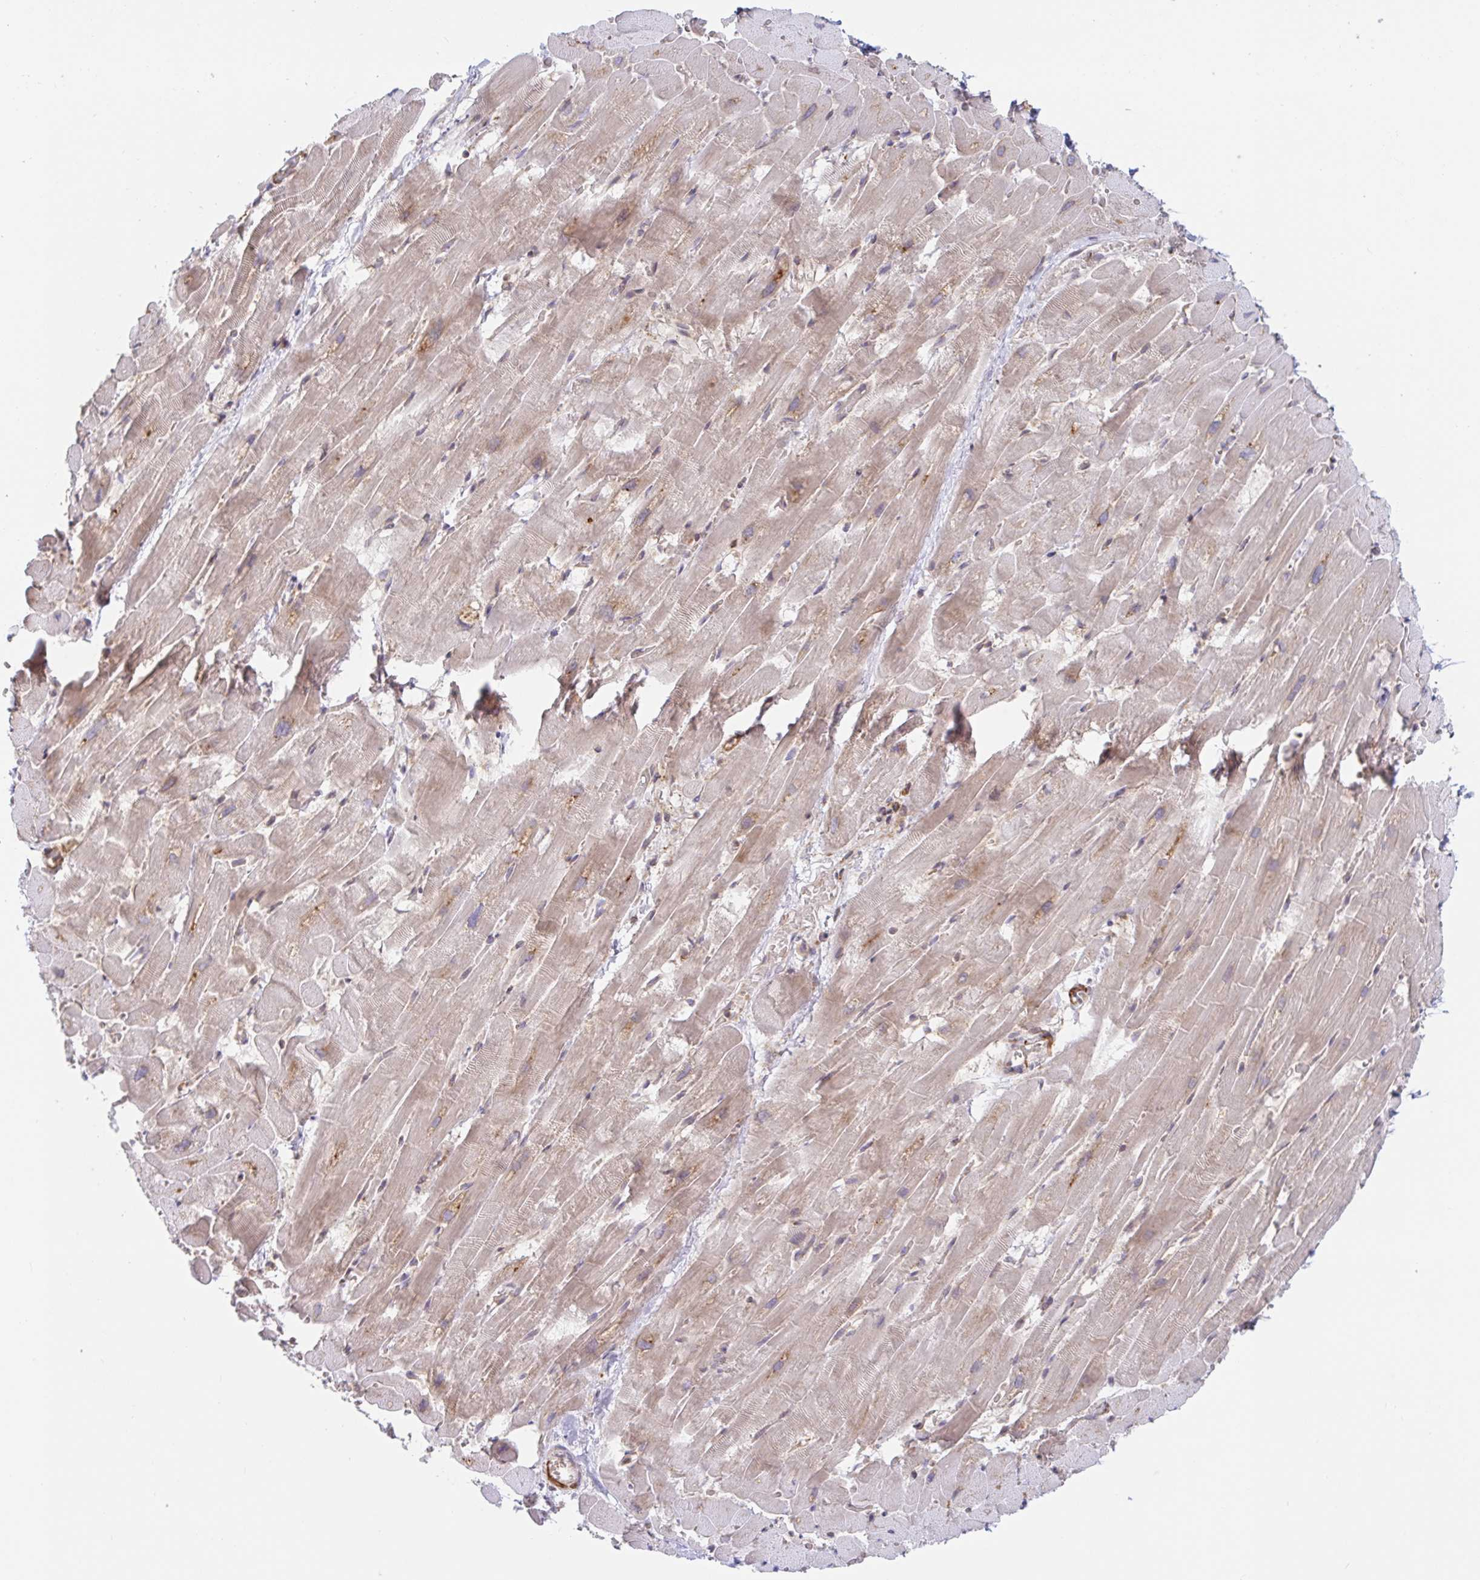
{"staining": {"intensity": "weak", "quantity": "25%-75%", "location": "cytoplasmic/membranous"}, "tissue": "heart muscle", "cell_type": "Cardiomyocytes", "image_type": "normal", "snomed": [{"axis": "morphology", "description": "Normal tissue, NOS"}, {"axis": "topography", "description": "Heart"}], "caption": "Brown immunohistochemical staining in benign human heart muscle exhibits weak cytoplasmic/membranous staining in approximately 25%-75% of cardiomyocytes. (Brightfield microscopy of DAB IHC at high magnification).", "gene": "LARP1", "patient": {"sex": "male", "age": 37}}